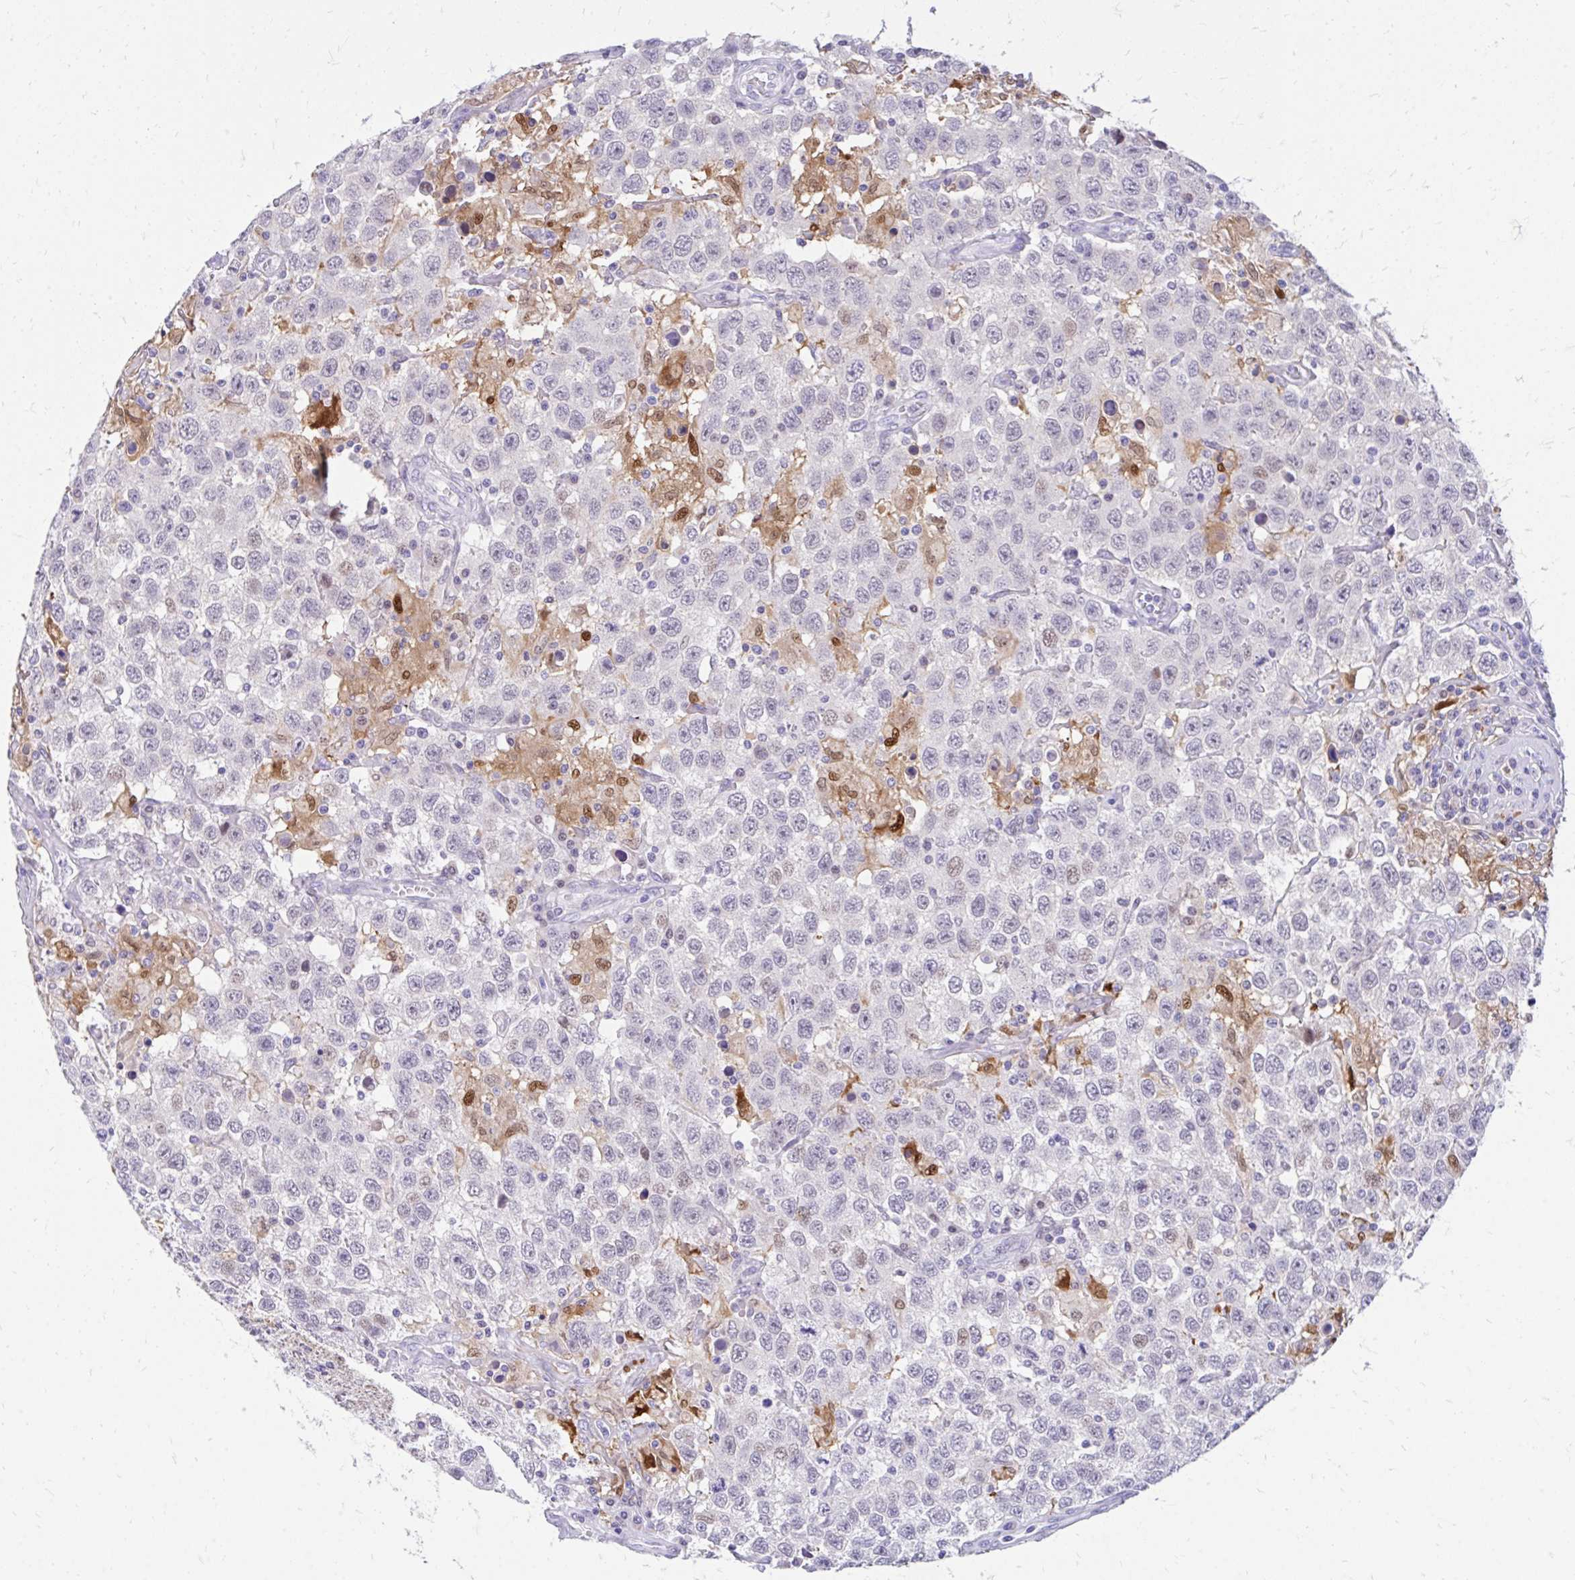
{"staining": {"intensity": "negative", "quantity": "none", "location": "none"}, "tissue": "testis cancer", "cell_type": "Tumor cells", "image_type": "cancer", "snomed": [{"axis": "morphology", "description": "Seminoma, NOS"}, {"axis": "topography", "description": "Testis"}], "caption": "Immunohistochemistry (IHC) photomicrograph of neoplastic tissue: testis cancer stained with DAB (3,3'-diaminobenzidine) demonstrates no significant protein staining in tumor cells.", "gene": "GLB1L2", "patient": {"sex": "male", "age": 41}}